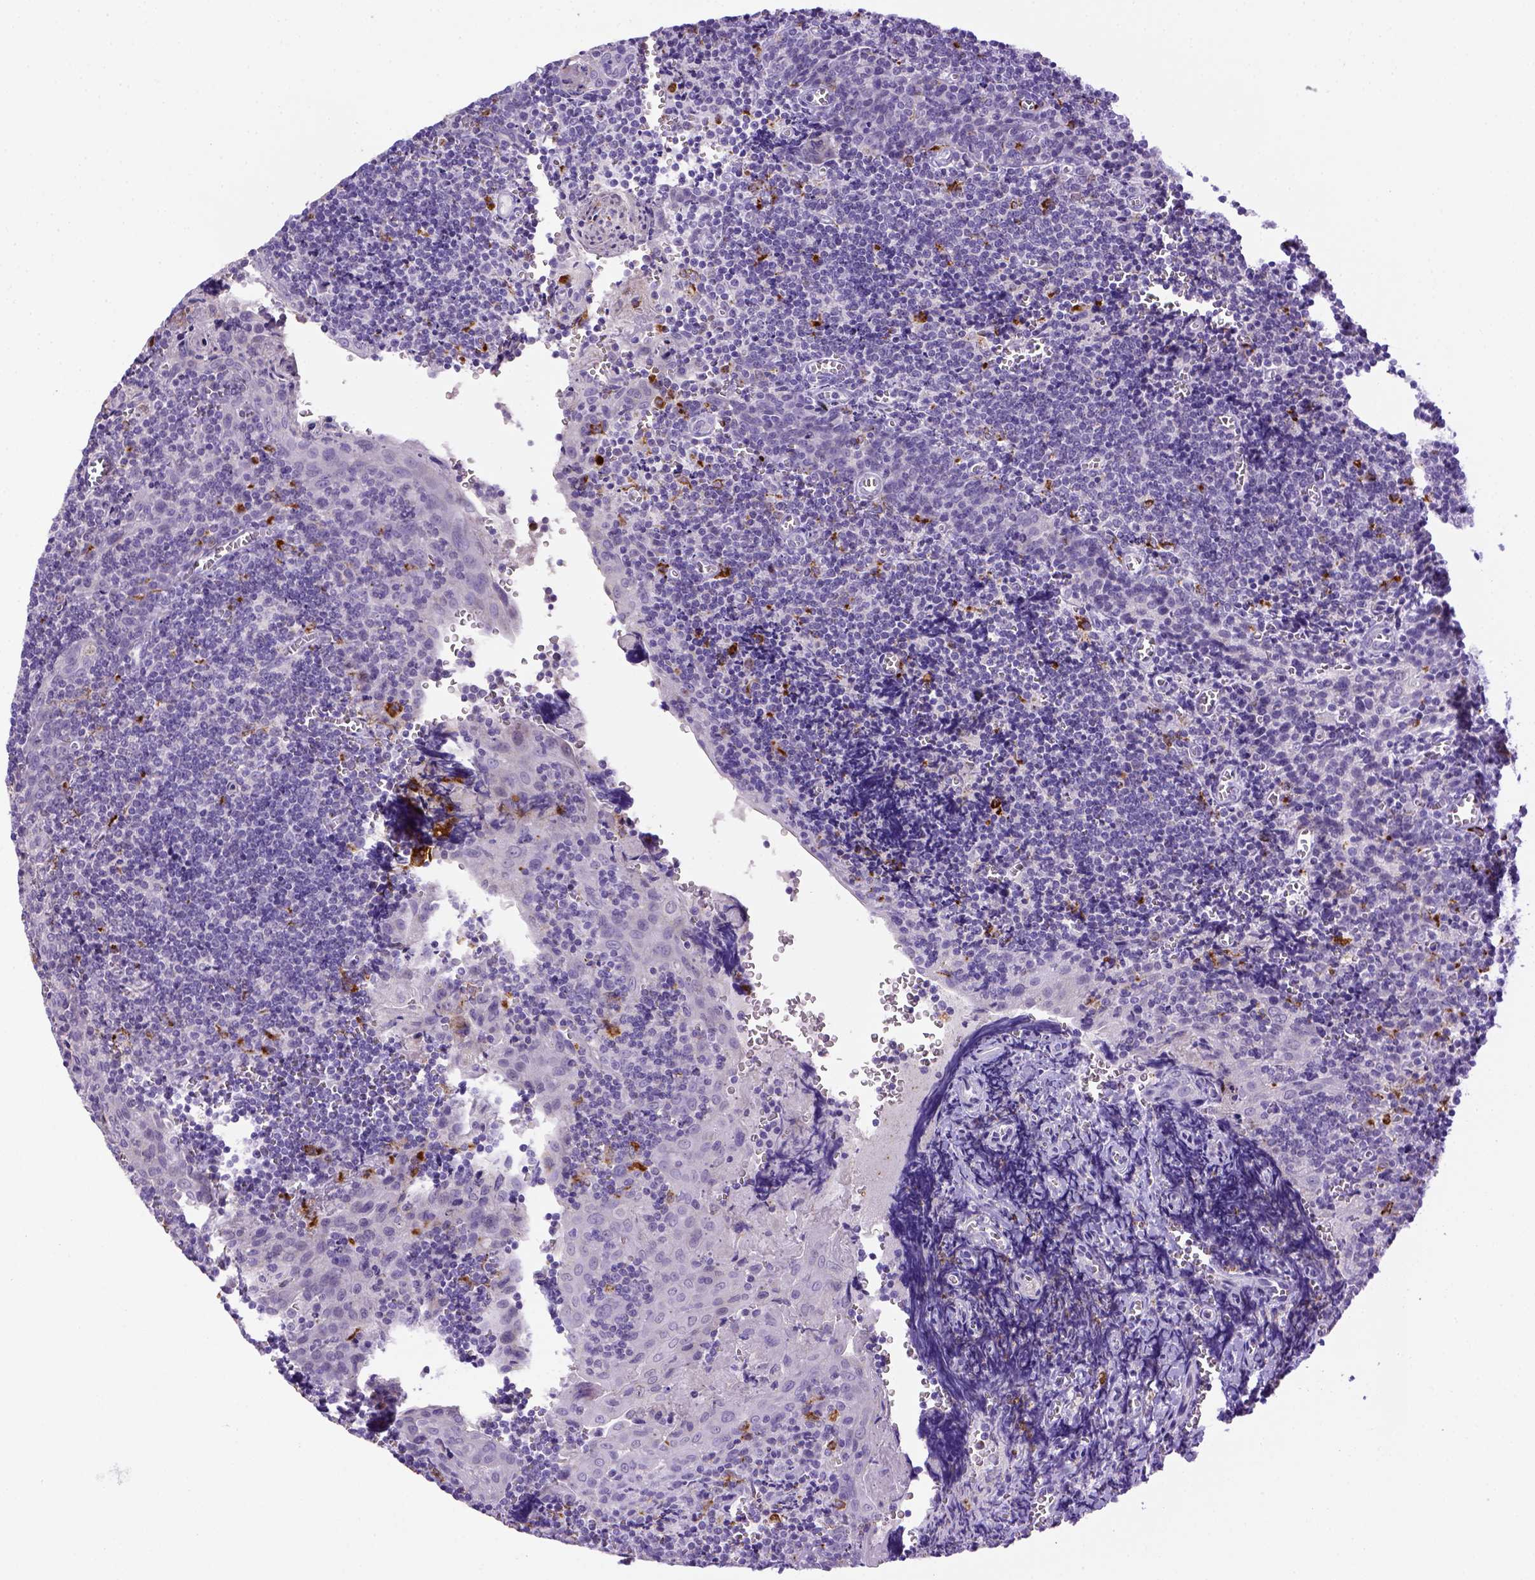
{"staining": {"intensity": "strong", "quantity": "<25%", "location": "cytoplasmic/membranous"}, "tissue": "tonsil", "cell_type": "Germinal center cells", "image_type": "normal", "snomed": [{"axis": "morphology", "description": "Normal tissue, NOS"}, {"axis": "morphology", "description": "Inflammation, NOS"}, {"axis": "topography", "description": "Tonsil"}], "caption": "DAB immunohistochemical staining of normal tonsil displays strong cytoplasmic/membranous protein expression in about <25% of germinal center cells.", "gene": "CD68", "patient": {"sex": "female", "age": 31}}